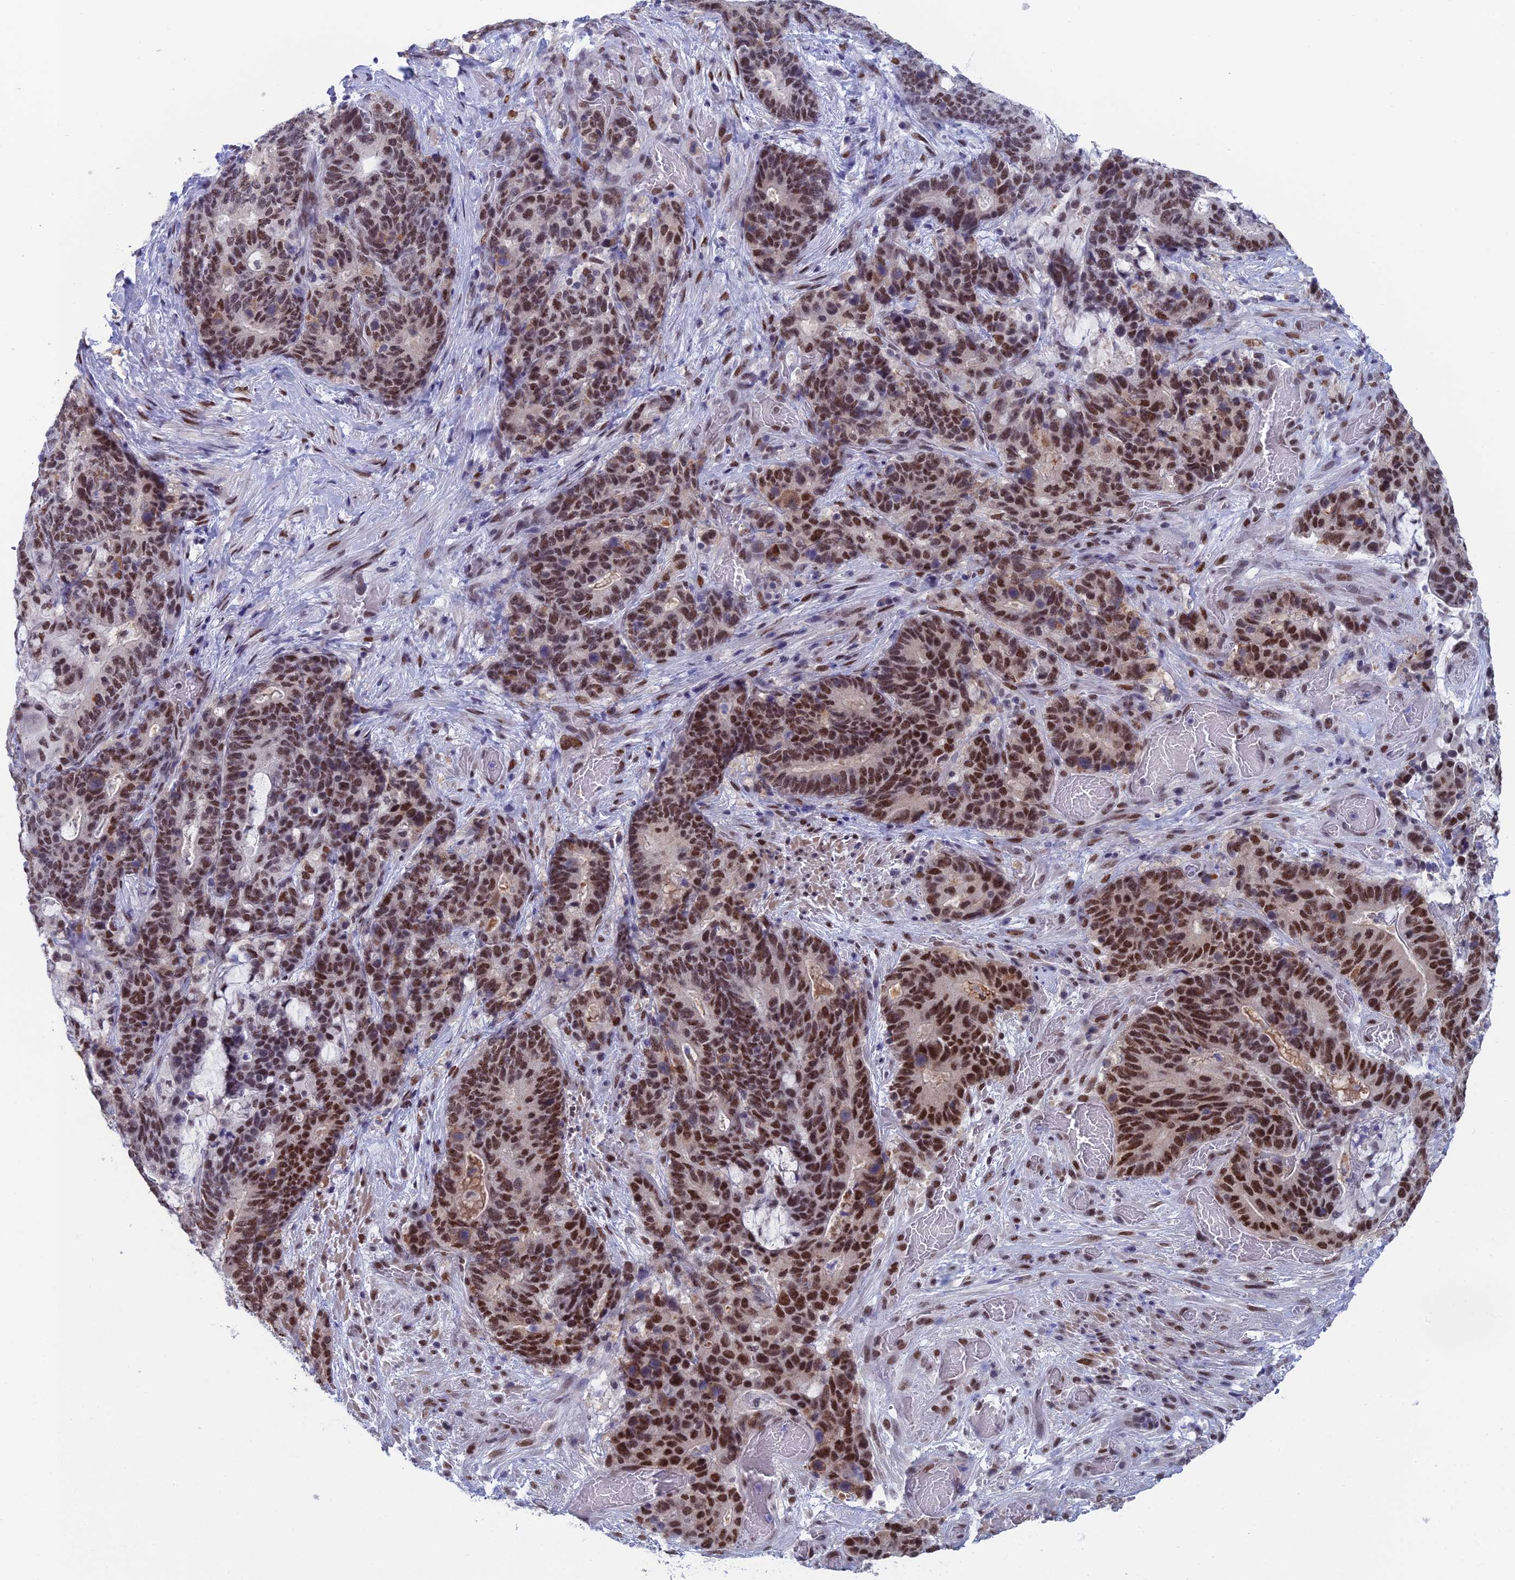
{"staining": {"intensity": "strong", "quantity": ">75%", "location": "nuclear"}, "tissue": "stomach cancer", "cell_type": "Tumor cells", "image_type": "cancer", "snomed": [{"axis": "morphology", "description": "Normal tissue, NOS"}, {"axis": "morphology", "description": "Adenocarcinoma, NOS"}, {"axis": "topography", "description": "Stomach"}], "caption": "Strong nuclear protein positivity is seen in about >75% of tumor cells in stomach cancer (adenocarcinoma). Nuclei are stained in blue.", "gene": "NABP2", "patient": {"sex": "female", "age": 64}}